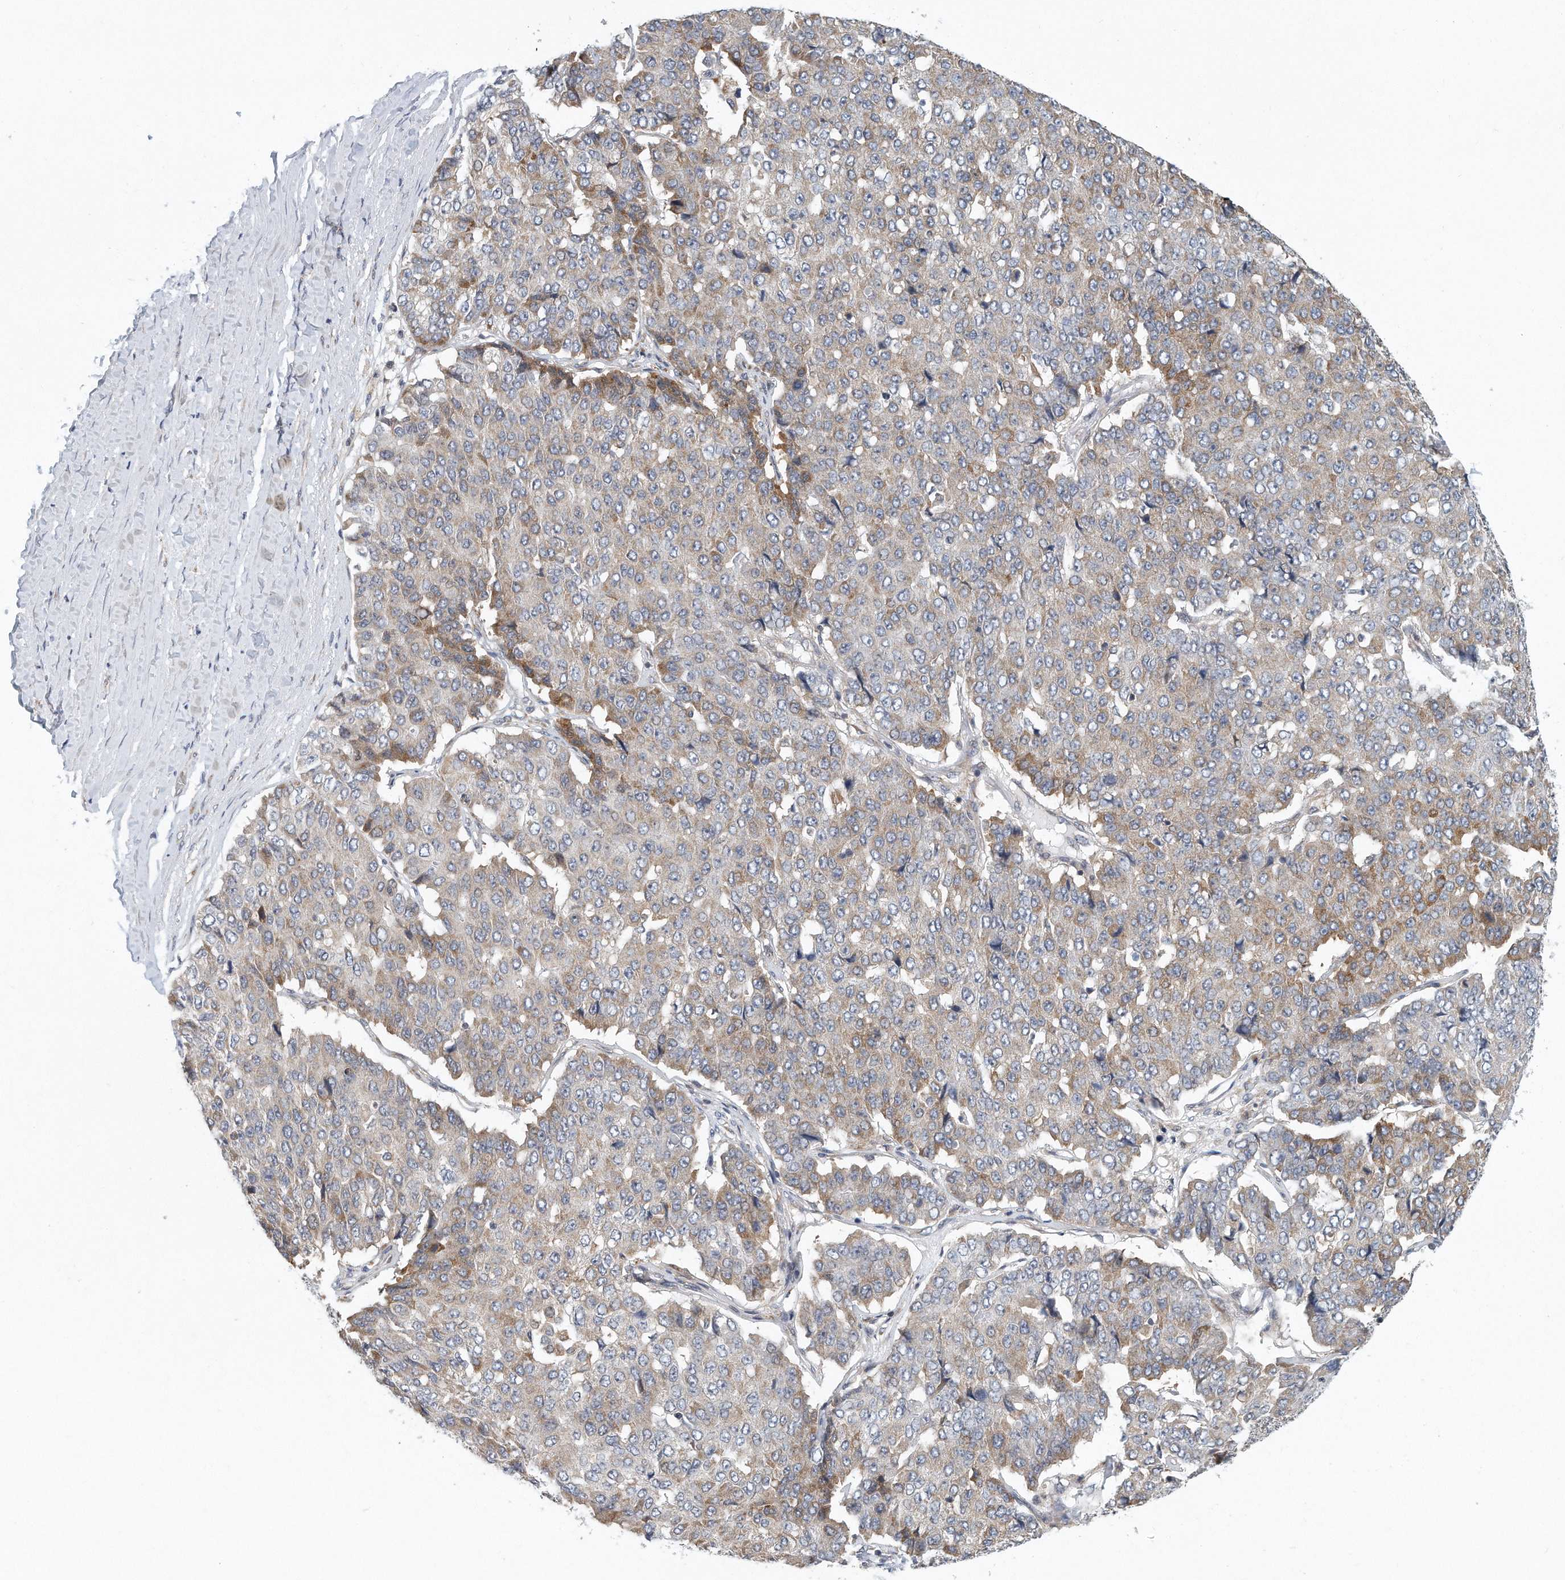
{"staining": {"intensity": "moderate", "quantity": "<25%", "location": "cytoplasmic/membranous"}, "tissue": "pancreatic cancer", "cell_type": "Tumor cells", "image_type": "cancer", "snomed": [{"axis": "morphology", "description": "Adenocarcinoma, NOS"}, {"axis": "topography", "description": "Pancreas"}], "caption": "Tumor cells show low levels of moderate cytoplasmic/membranous positivity in approximately <25% of cells in adenocarcinoma (pancreatic).", "gene": "VLDLR", "patient": {"sex": "male", "age": 50}}